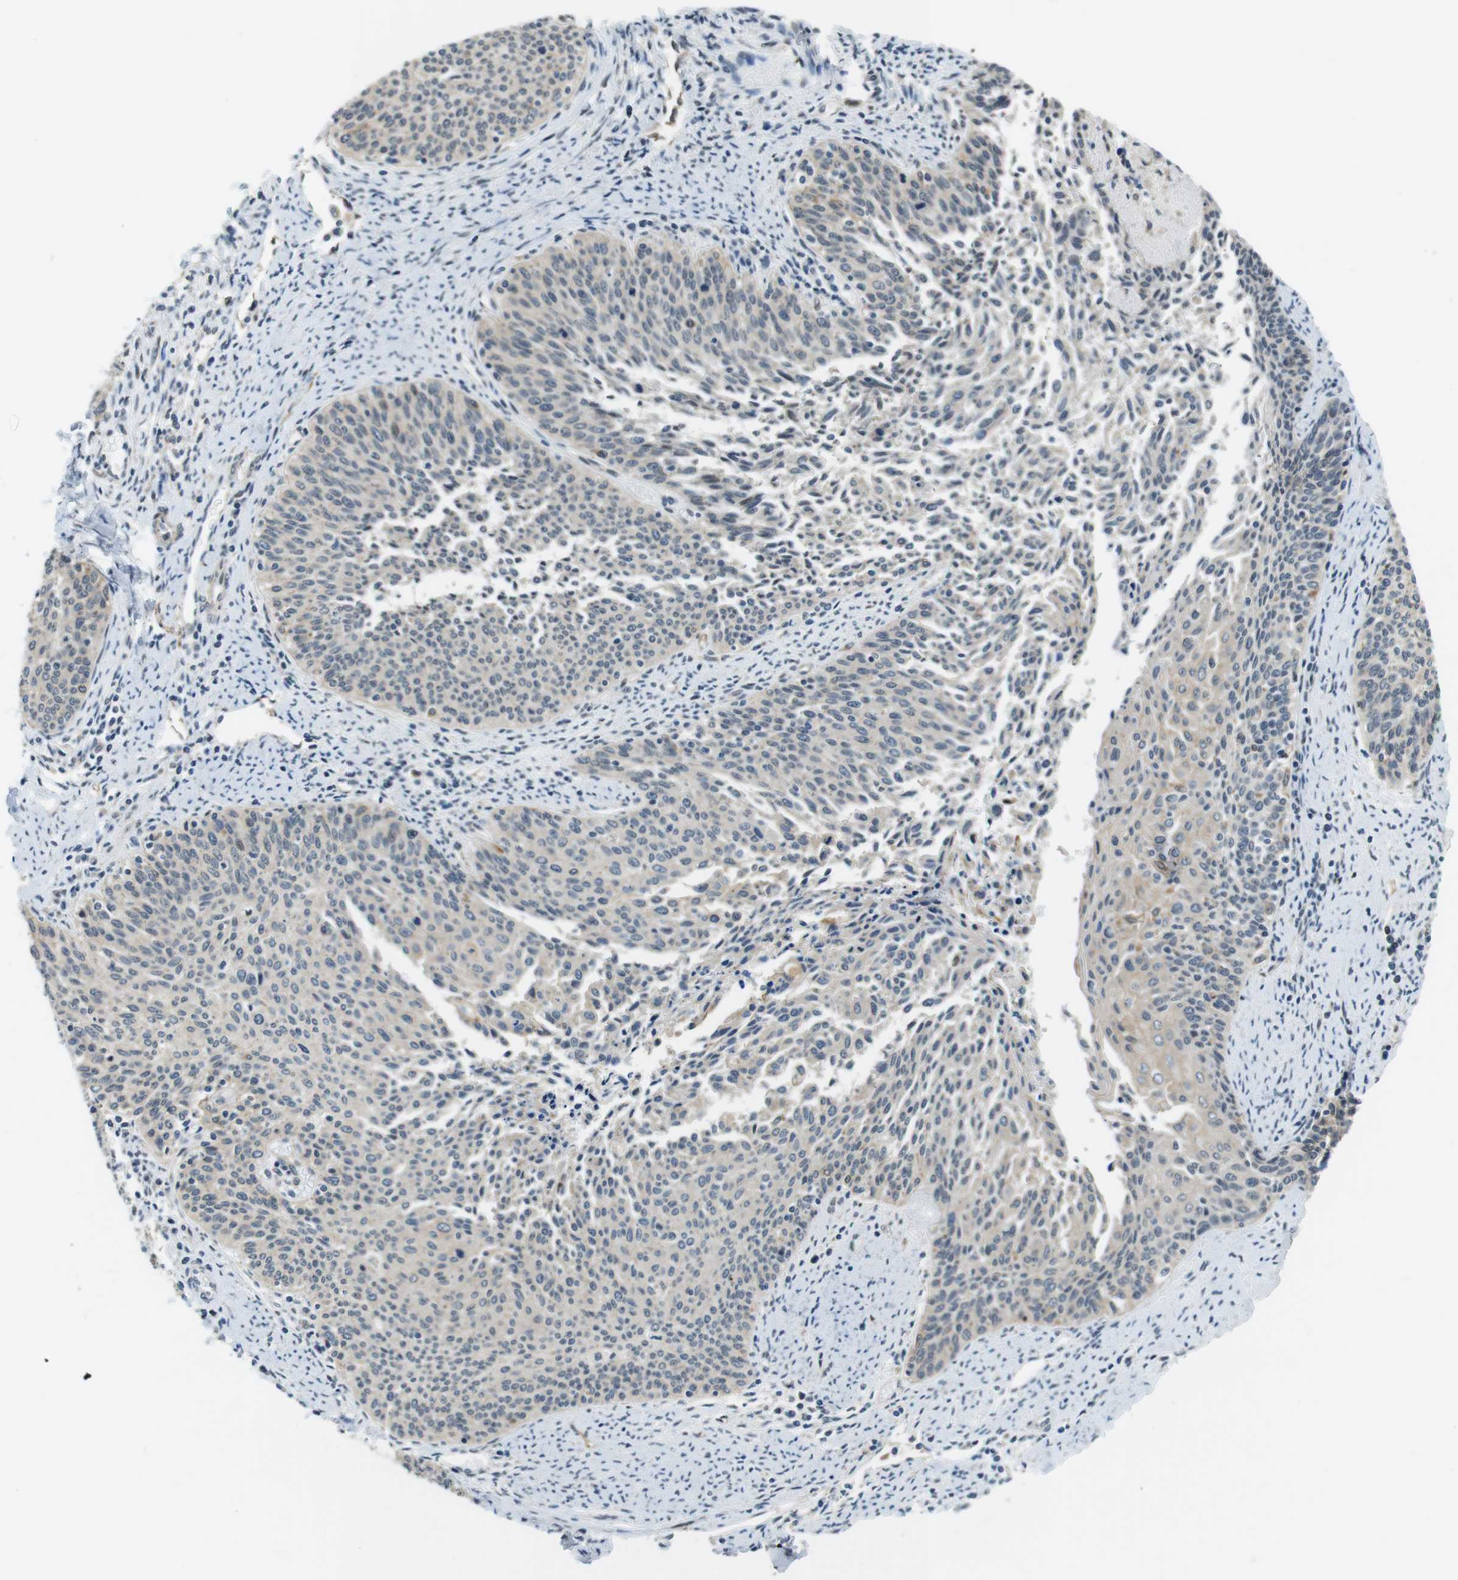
{"staining": {"intensity": "negative", "quantity": "none", "location": "none"}, "tissue": "cervical cancer", "cell_type": "Tumor cells", "image_type": "cancer", "snomed": [{"axis": "morphology", "description": "Squamous cell carcinoma, NOS"}, {"axis": "topography", "description": "Cervix"}], "caption": "Human cervical squamous cell carcinoma stained for a protein using immunohistochemistry (IHC) reveals no staining in tumor cells.", "gene": "PALD1", "patient": {"sex": "female", "age": 55}}